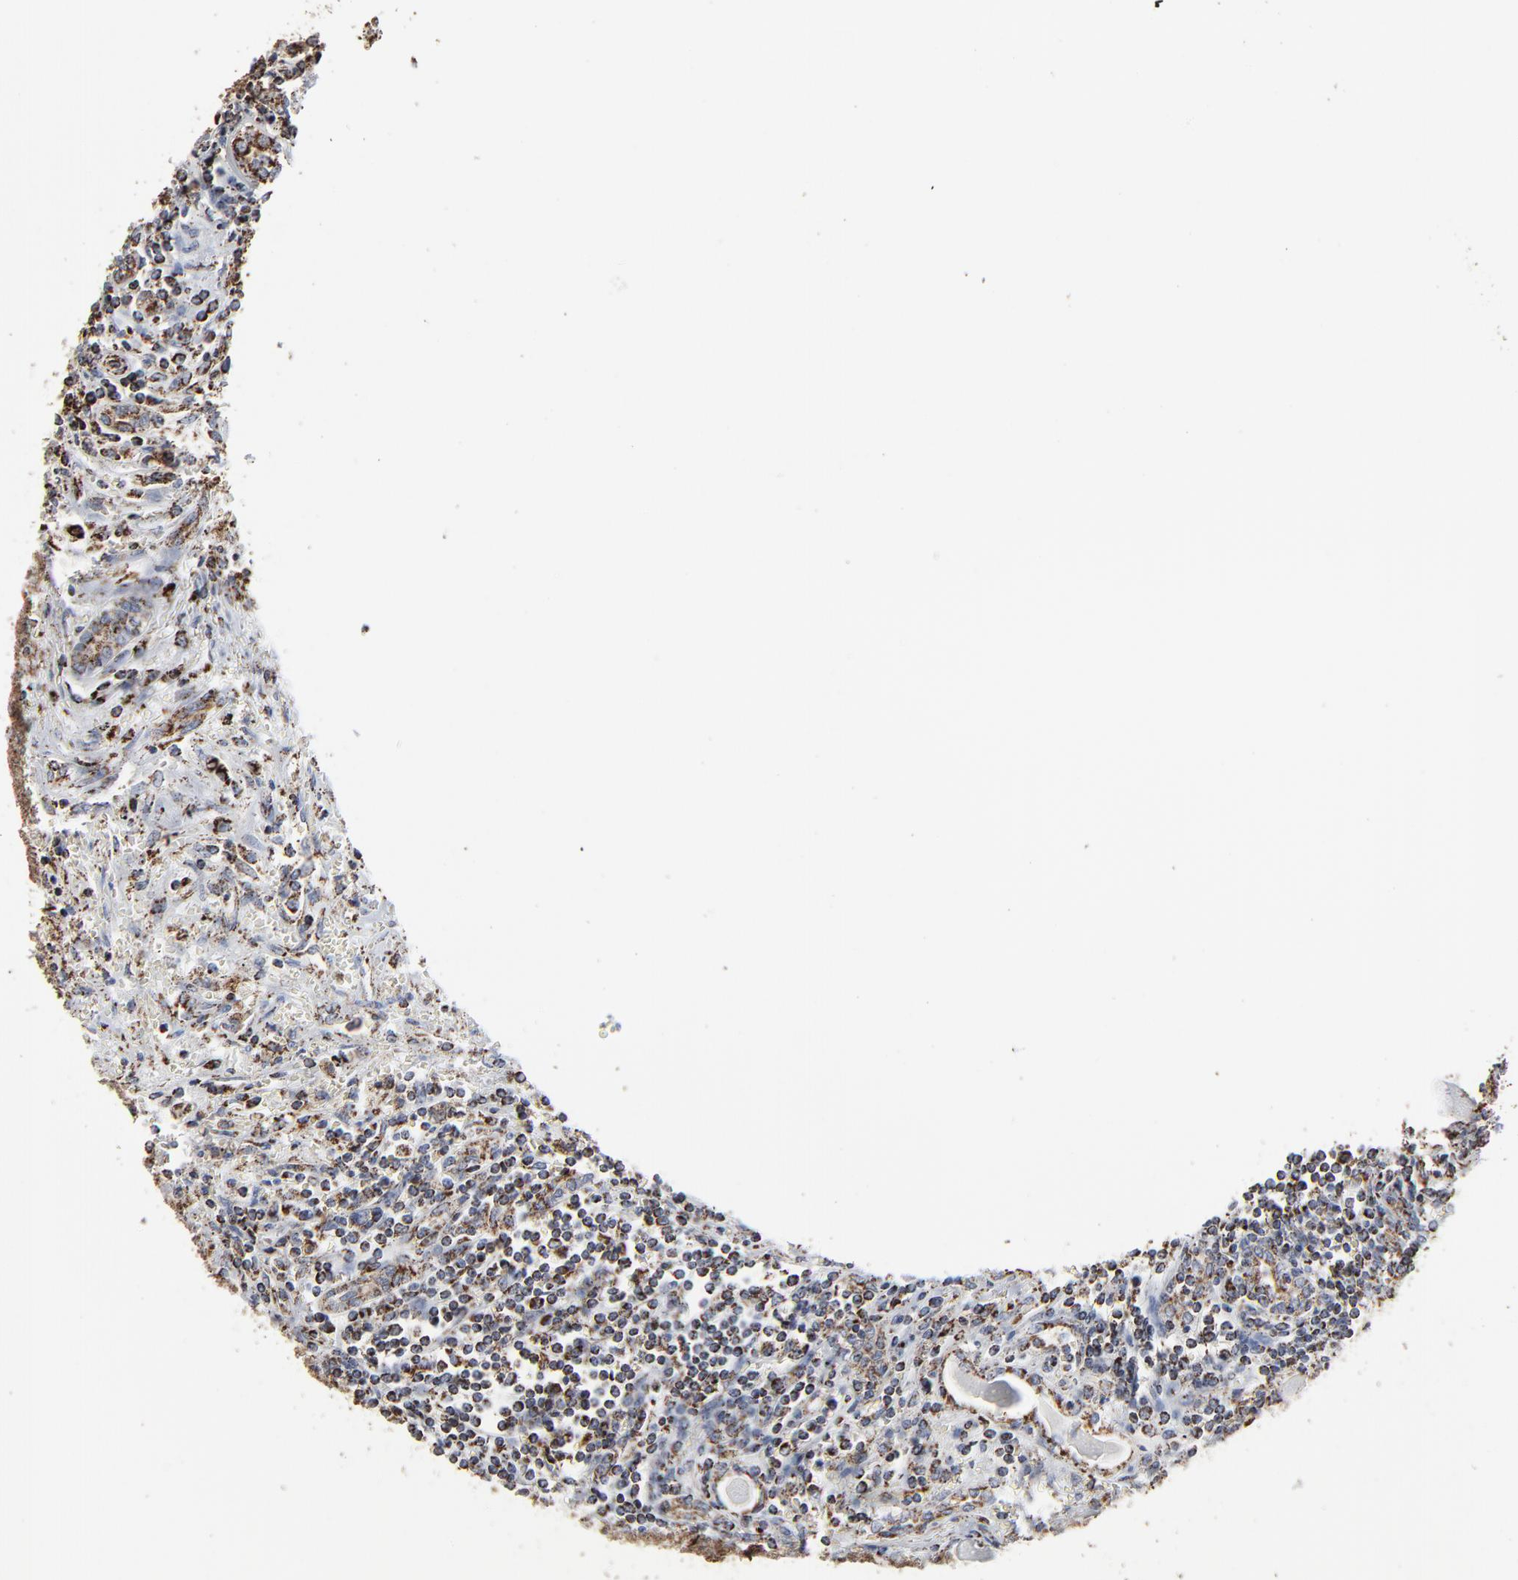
{"staining": {"intensity": "strong", "quantity": ">75%", "location": "cytoplasmic/membranous"}, "tissue": "renal cancer", "cell_type": "Tumor cells", "image_type": "cancer", "snomed": [{"axis": "morphology", "description": "Normal tissue, NOS"}, {"axis": "morphology", "description": "Adenocarcinoma, NOS"}, {"axis": "topography", "description": "Kidney"}], "caption": "There is high levels of strong cytoplasmic/membranous expression in tumor cells of adenocarcinoma (renal), as demonstrated by immunohistochemical staining (brown color).", "gene": "UQCRC1", "patient": {"sex": "male", "age": 71}}